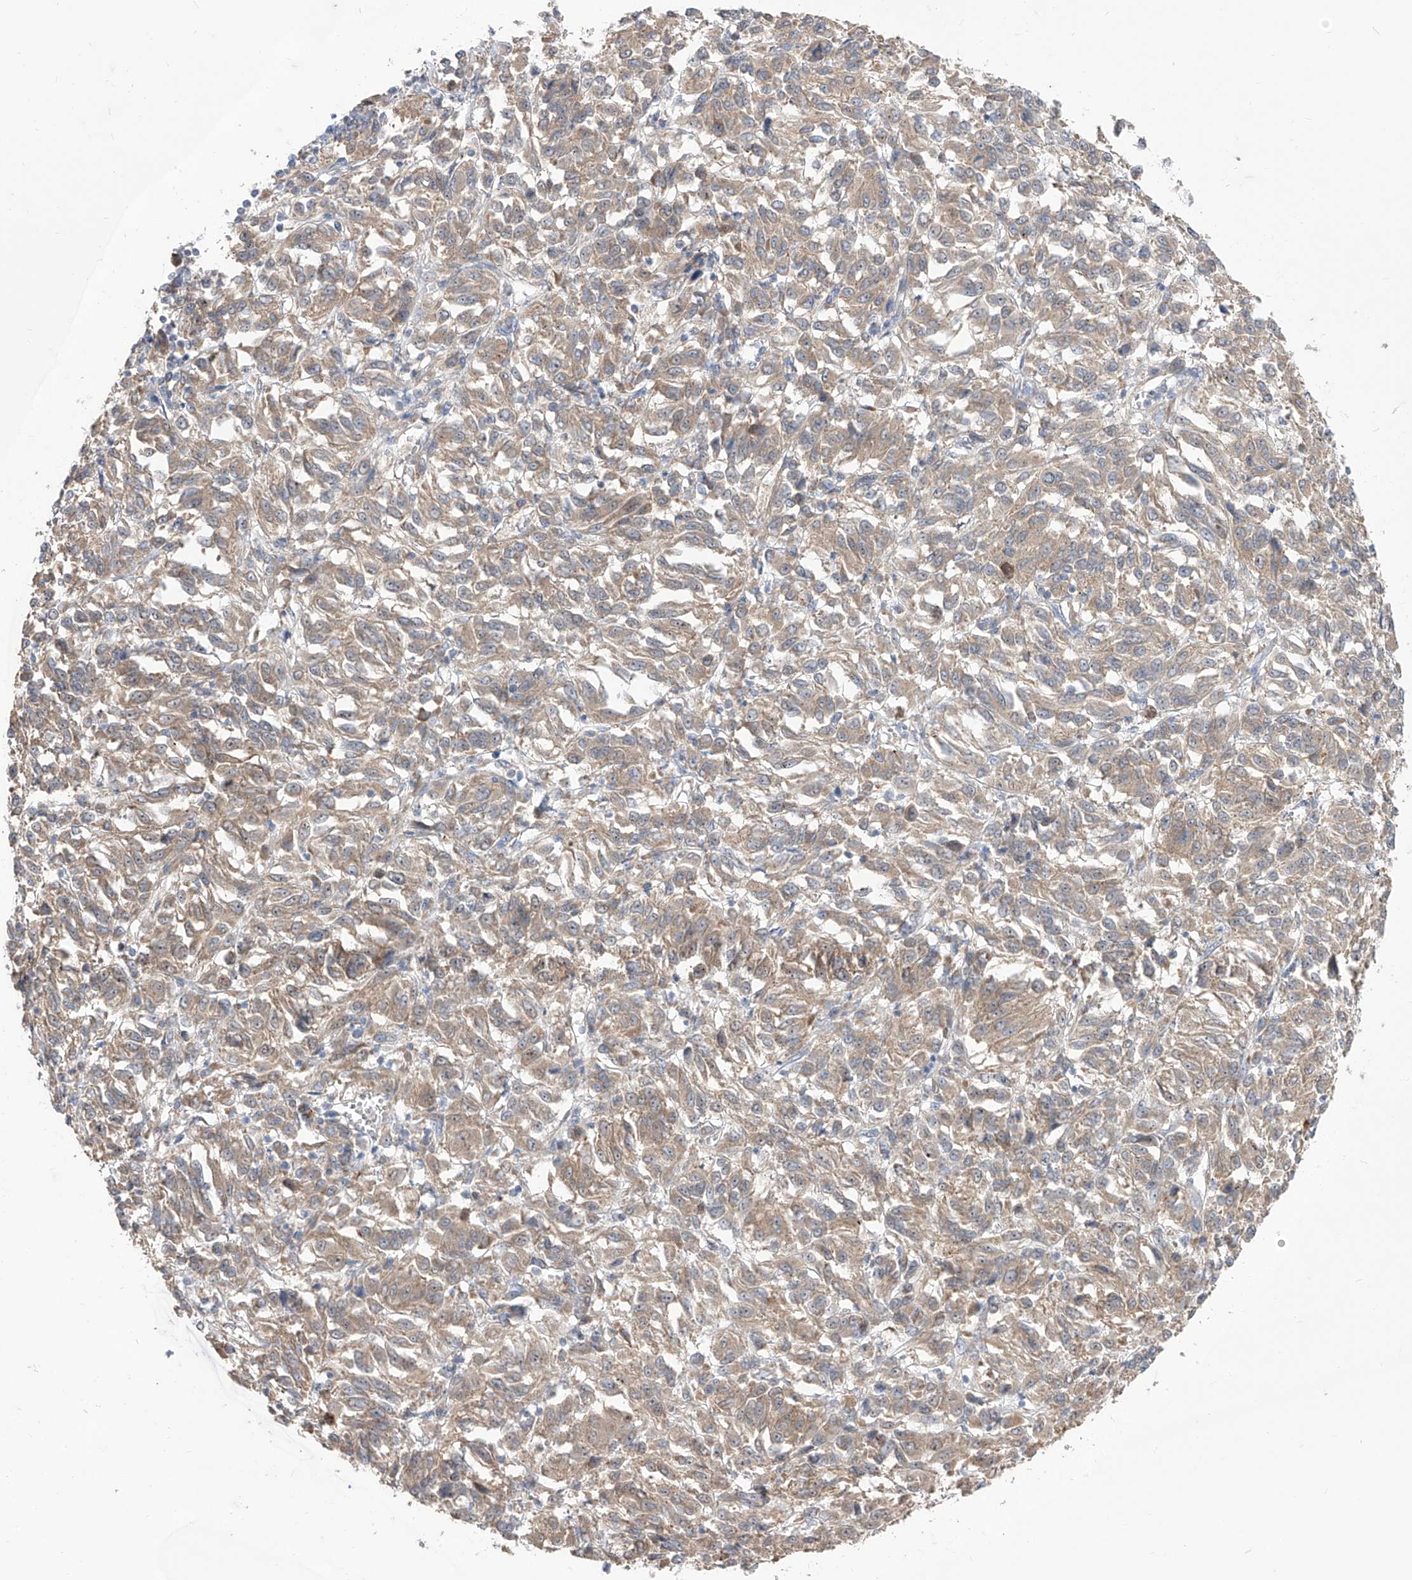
{"staining": {"intensity": "weak", "quantity": ">75%", "location": "cytoplasmic/membranous"}, "tissue": "melanoma", "cell_type": "Tumor cells", "image_type": "cancer", "snomed": [{"axis": "morphology", "description": "Malignant melanoma, Metastatic site"}, {"axis": "topography", "description": "Lung"}], "caption": "Immunohistochemical staining of human malignant melanoma (metastatic site) exhibits weak cytoplasmic/membranous protein expression in approximately >75% of tumor cells. The protein is stained brown, and the nuclei are stained in blue (DAB (3,3'-diaminobenzidine) IHC with brightfield microscopy, high magnification).", "gene": "BROX", "patient": {"sex": "male", "age": 64}}